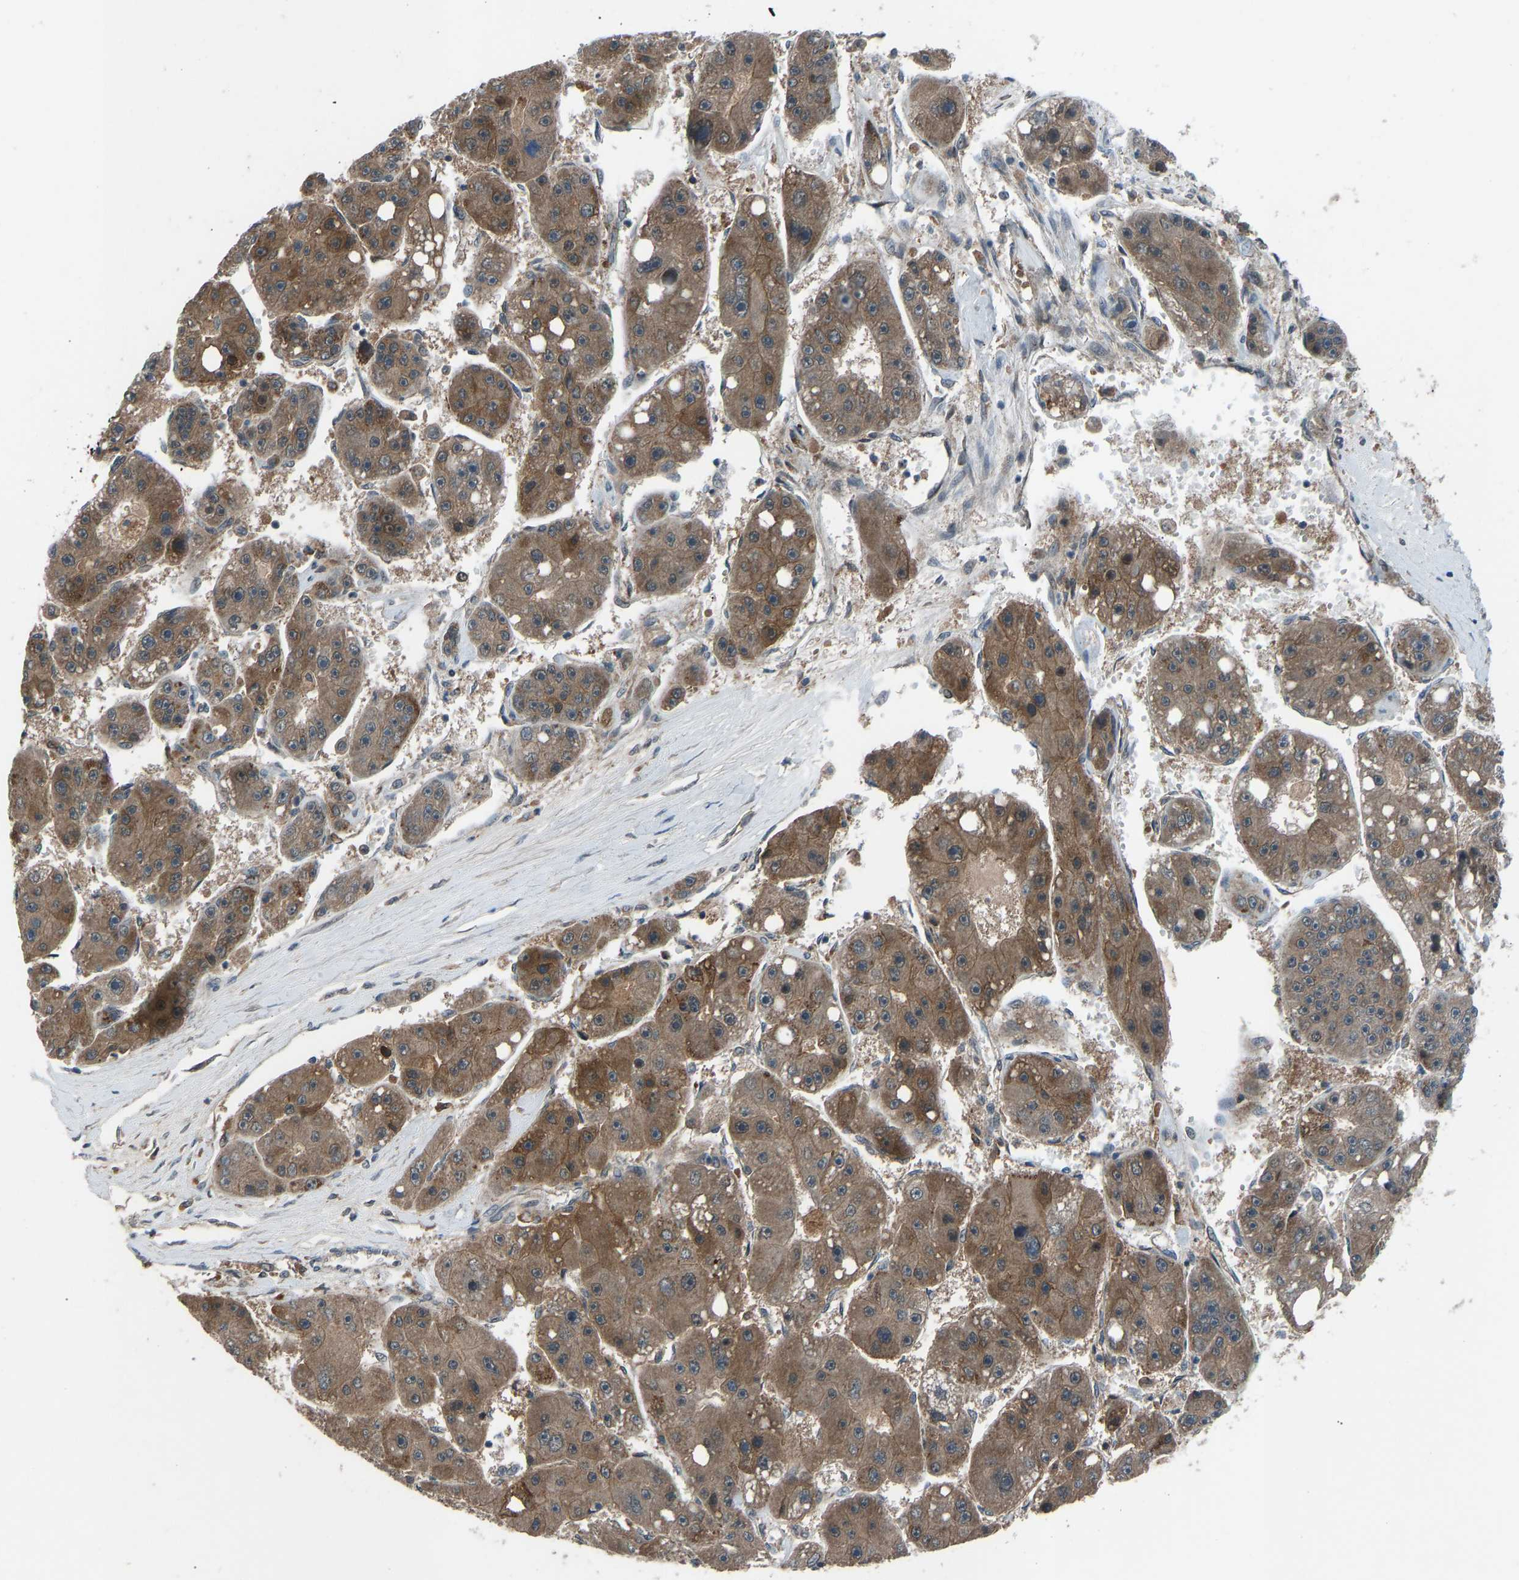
{"staining": {"intensity": "moderate", "quantity": ">75%", "location": "cytoplasmic/membranous"}, "tissue": "liver cancer", "cell_type": "Tumor cells", "image_type": "cancer", "snomed": [{"axis": "morphology", "description": "Carcinoma, Hepatocellular, NOS"}, {"axis": "topography", "description": "Liver"}], "caption": "The immunohistochemical stain highlights moderate cytoplasmic/membranous expression in tumor cells of liver hepatocellular carcinoma tissue.", "gene": "SLC43A1", "patient": {"sex": "female", "age": 61}}